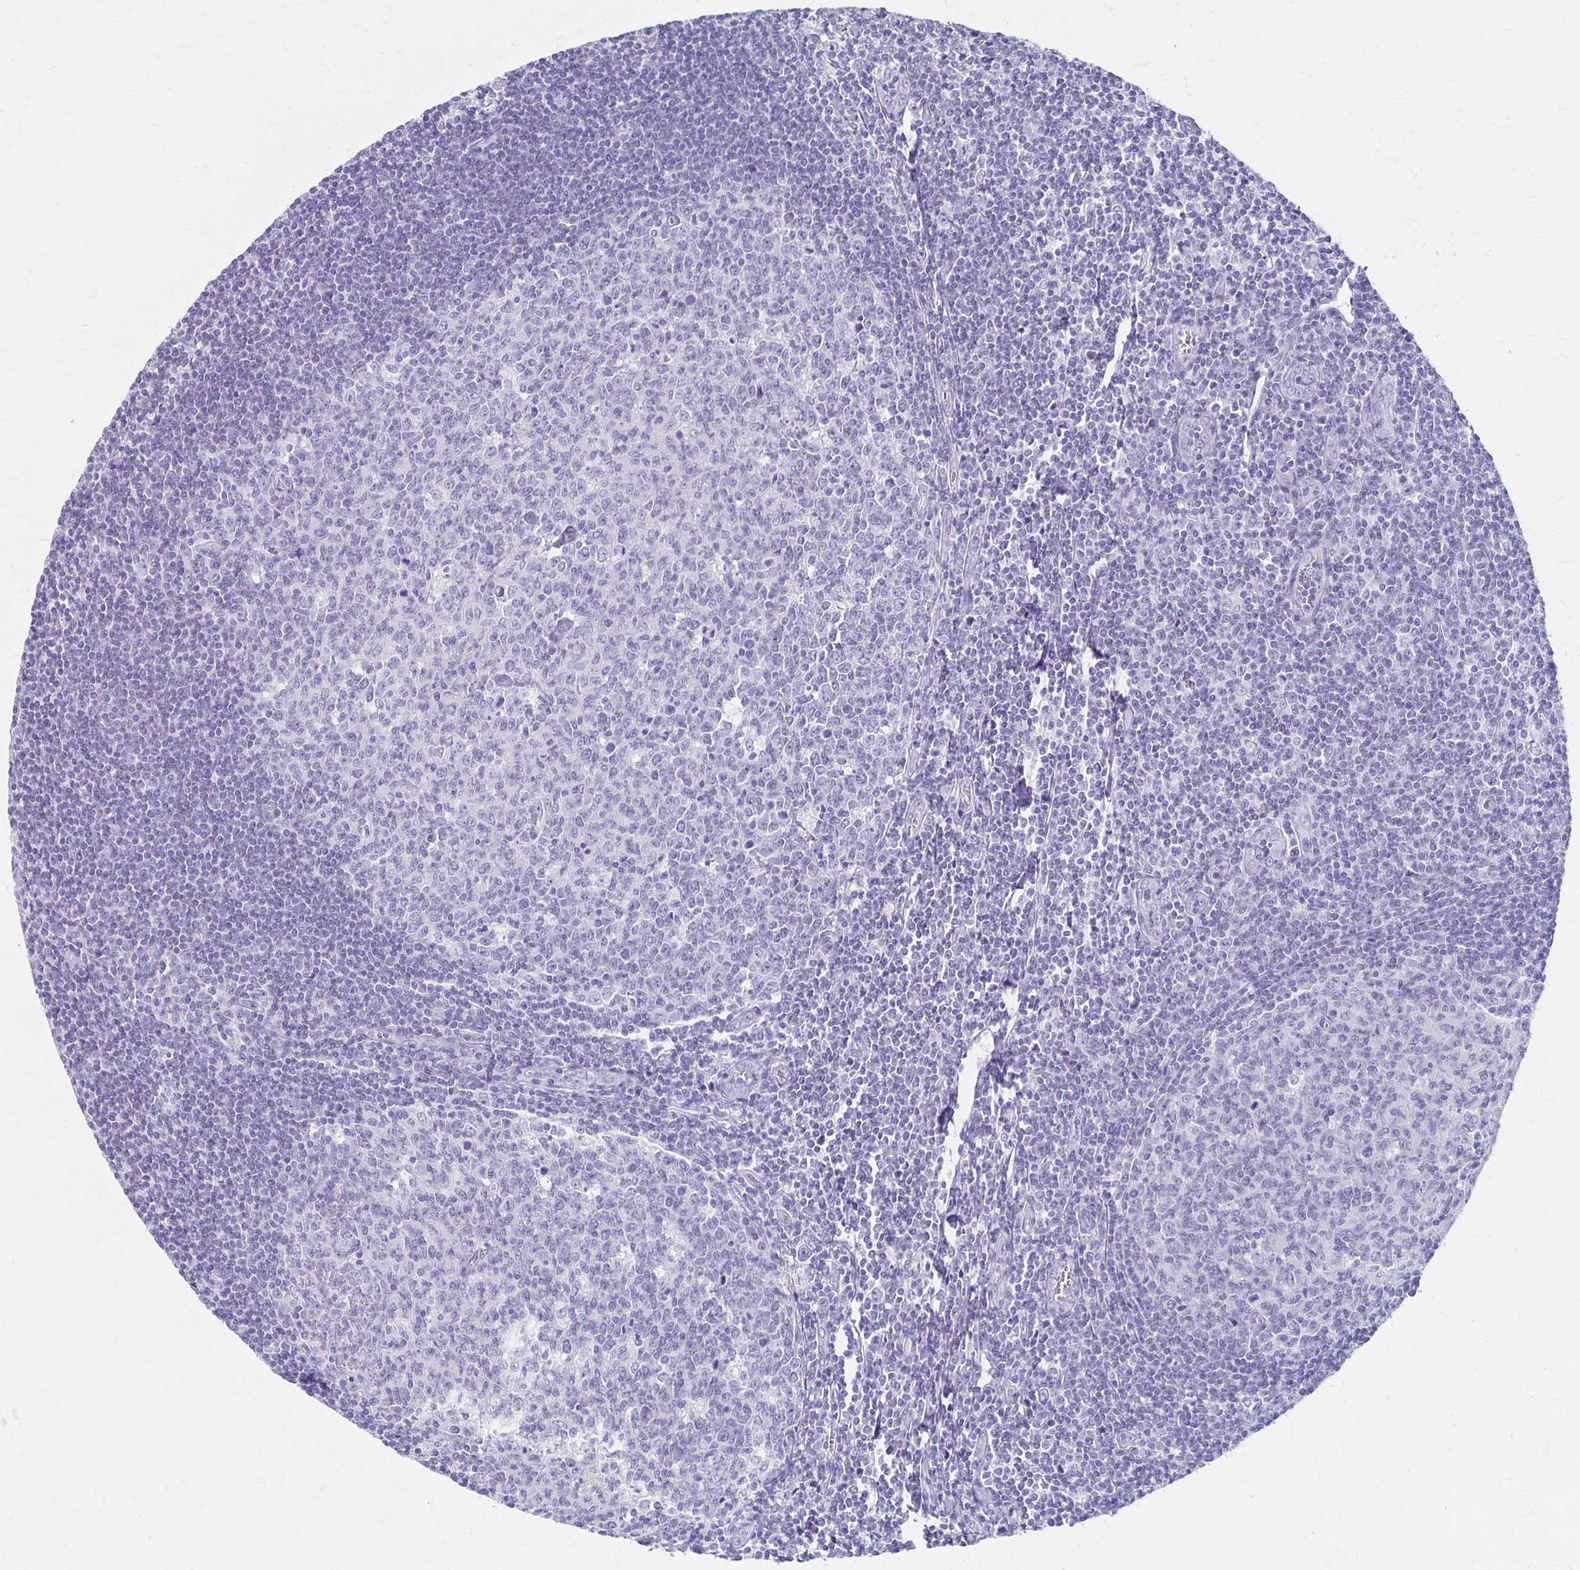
{"staining": {"intensity": "negative", "quantity": "none", "location": "none"}, "tissue": "tonsil", "cell_type": "Germinal center cells", "image_type": "normal", "snomed": [{"axis": "morphology", "description": "Normal tissue, NOS"}, {"axis": "topography", "description": "Tonsil"}], "caption": "A photomicrograph of tonsil stained for a protein shows no brown staining in germinal center cells.", "gene": "MAGEC2", "patient": {"sex": "male", "age": 27}}